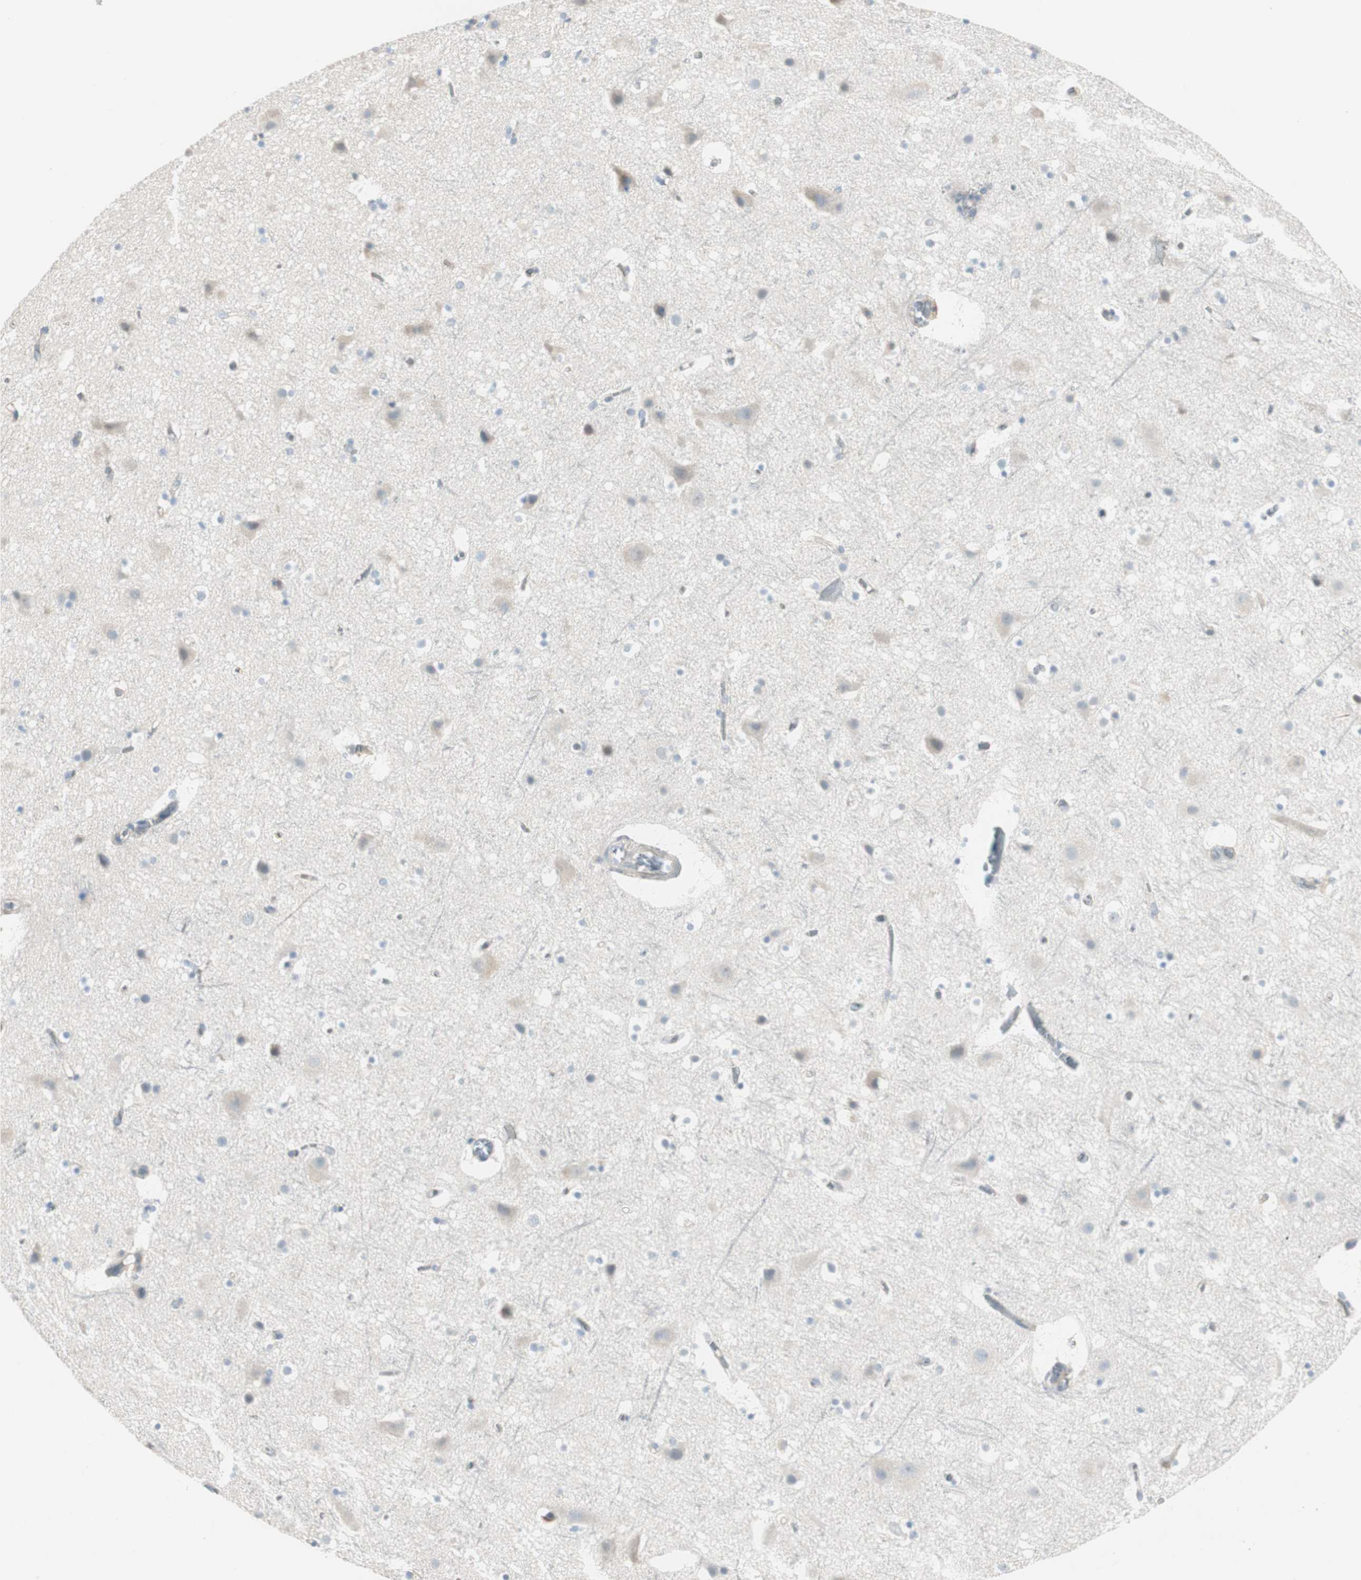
{"staining": {"intensity": "negative", "quantity": "none", "location": "none"}, "tissue": "cerebral cortex", "cell_type": "Endothelial cells", "image_type": "normal", "snomed": [{"axis": "morphology", "description": "Normal tissue, NOS"}, {"axis": "topography", "description": "Cerebral cortex"}], "caption": "Human cerebral cortex stained for a protein using IHC reveals no staining in endothelial cells.", "gene": "EVA1A", "patient": {"sex": "male", "age": 45}}